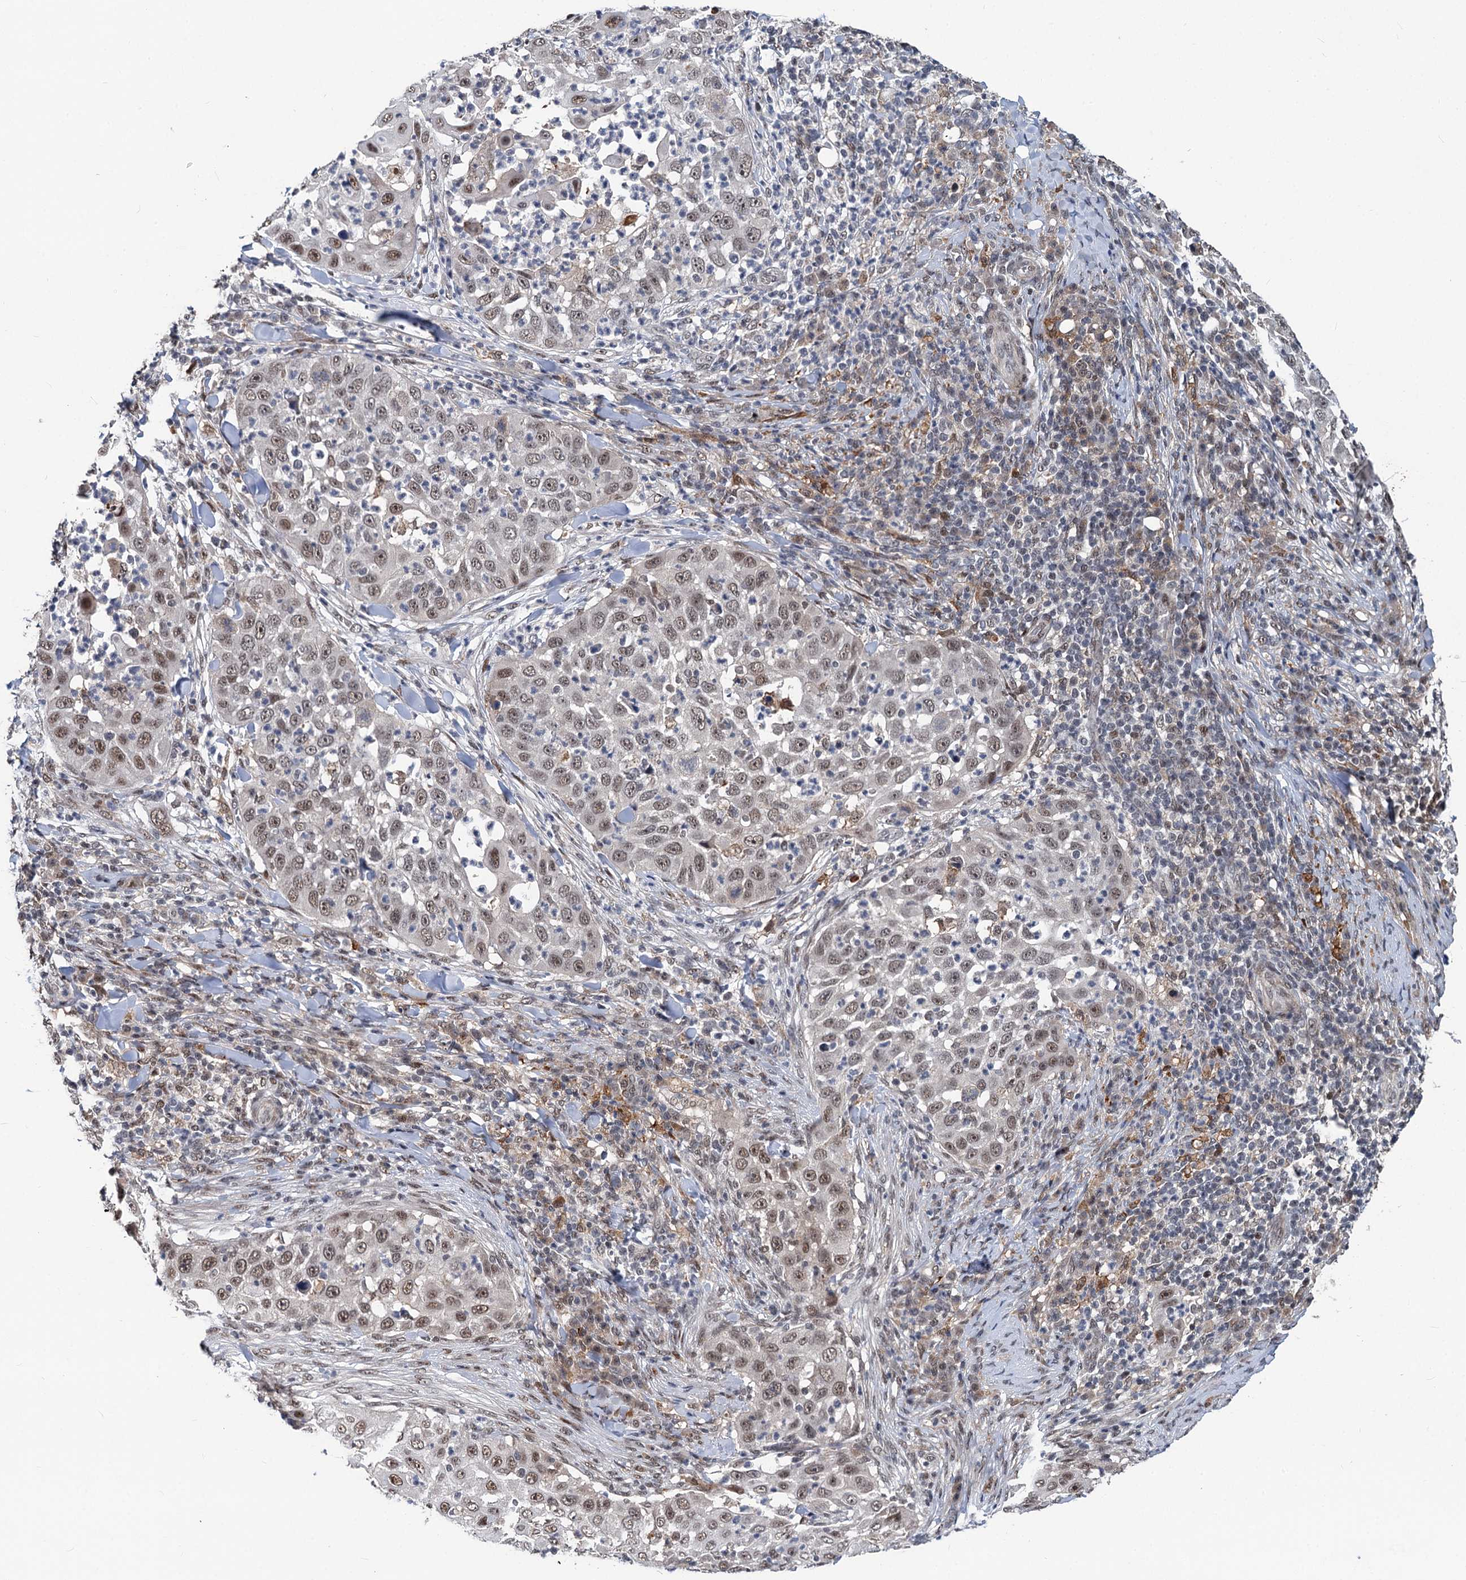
{"staining": {"intensity": "weak", "quantity": ">75%", "location": "nuclear"}, "tissue": "skin cancer", "cell_type": "Tumor cells", "image_type": "cancer", "snomed": [{"axis": "morphology", "description": "Squamous cell carcinoma, NOS"}, {"axis": "topography", "description": "Skin"}], "caption": "Immunohistochemical staining of skin squamous cell carcinoma demonstrates weak nuclear protein positivity in about >75% of tumor cells. The staining was performed using DAB (3,3'-diaminobenzidine), with brown indicating positive protein expression. Nuclei are stained blue with hematoxylin.", "gene": "PHF8", "patient": {"sex": "female", "age": 44}}